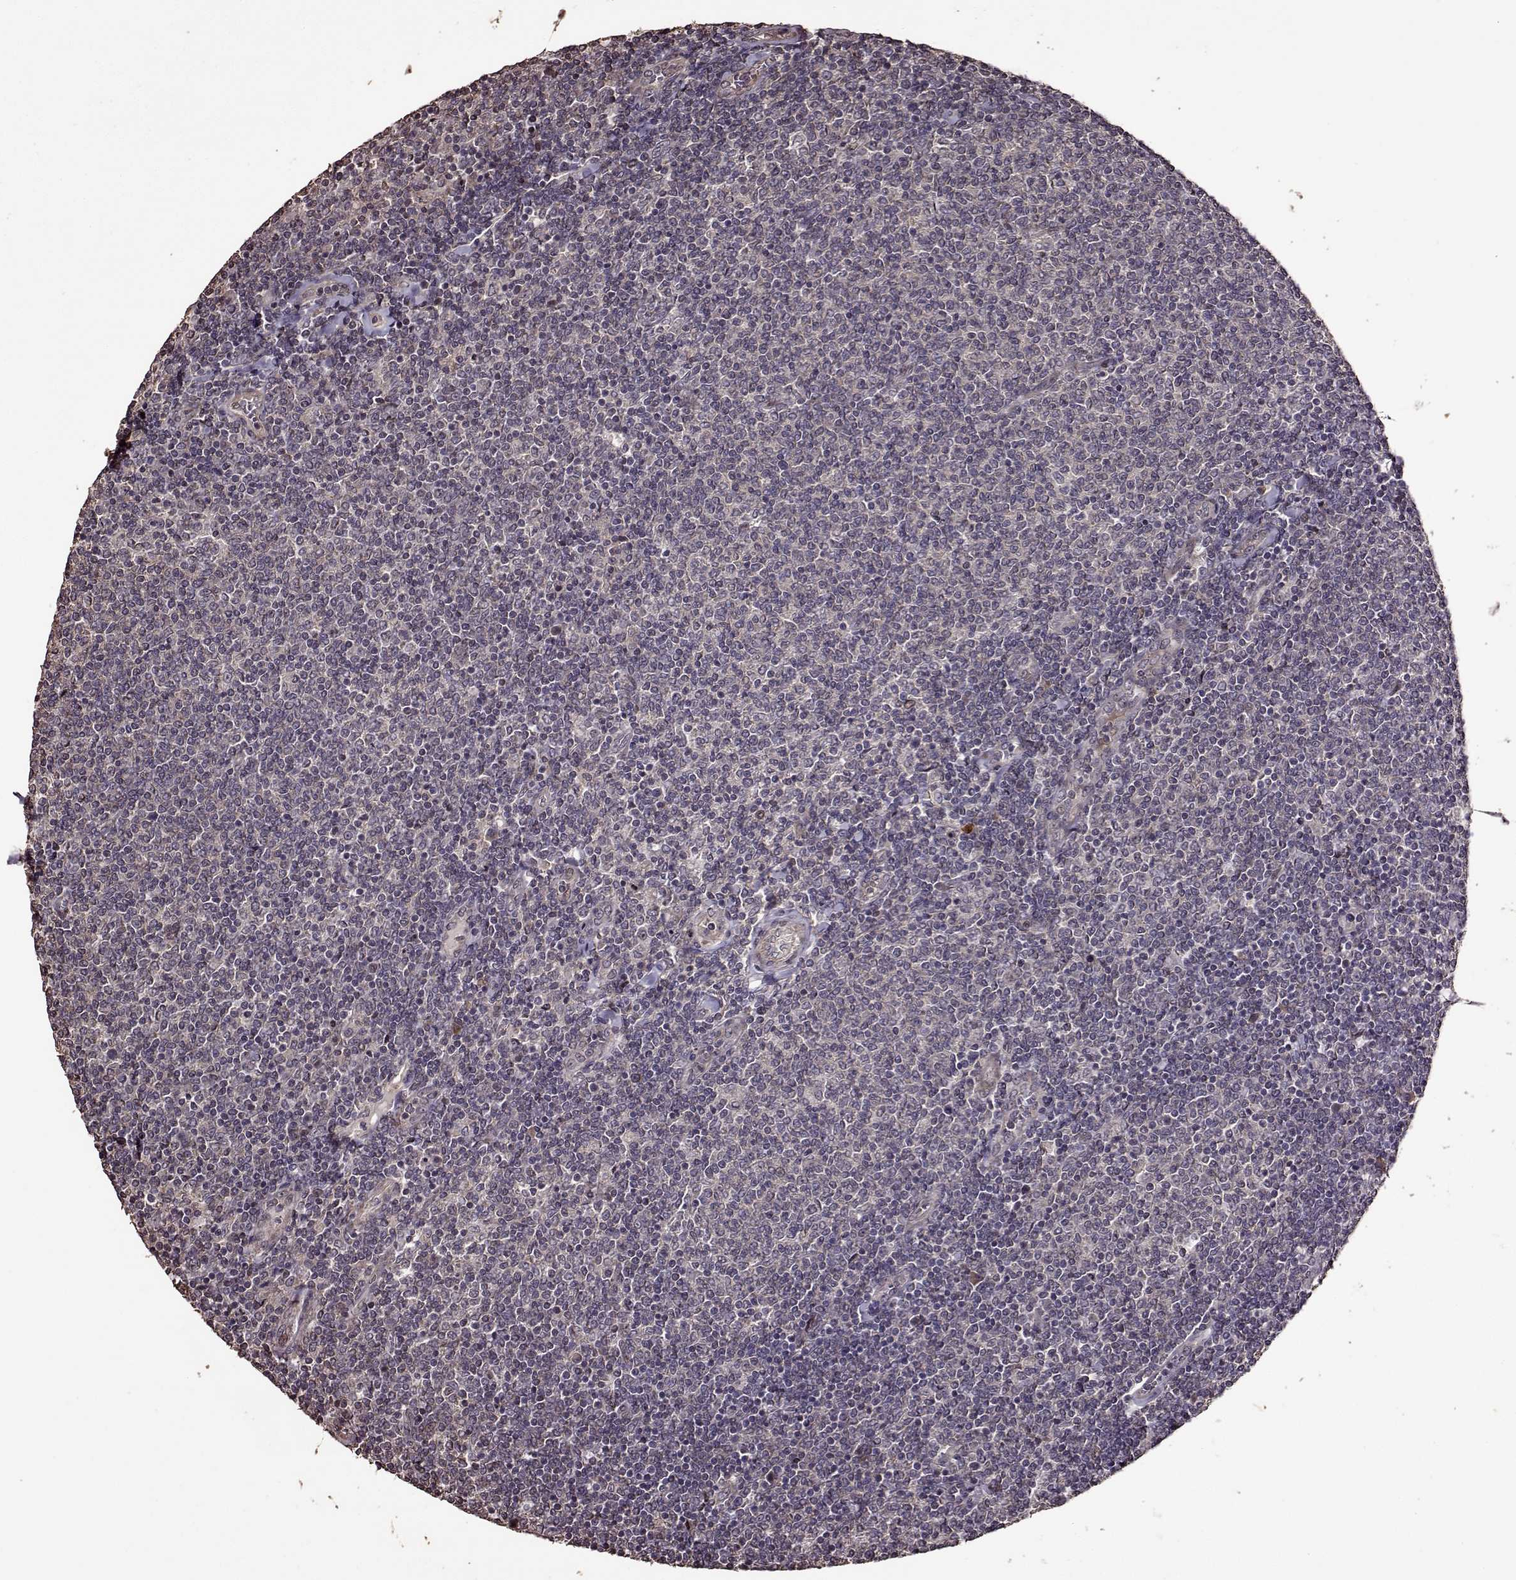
{"staining": {"intensity": "negative", "quantity": "none", "location": "none"}, "tissue": "lymphoma", "cell_type": "Tumor cells", "image_type": "cancer", "snomed": [{"axis": "morphology", "description": "Malignant lymphoma, non-Hodgkin's type, Low grade"}, {"axis": "topography", "description": "Lymph node"}], "caption": "This is a image of immunohistochemistry (IHC) staining of low-grade malignant lymphoma, non-Hodgkin's type, which shows no positivity in tumor cells. The staining is performed using DAB brown chromogen with nuclei counter-stained in using hematoxylin.", "gene": "FBXW11", "patient": {"sex": "male", "age": 52}}